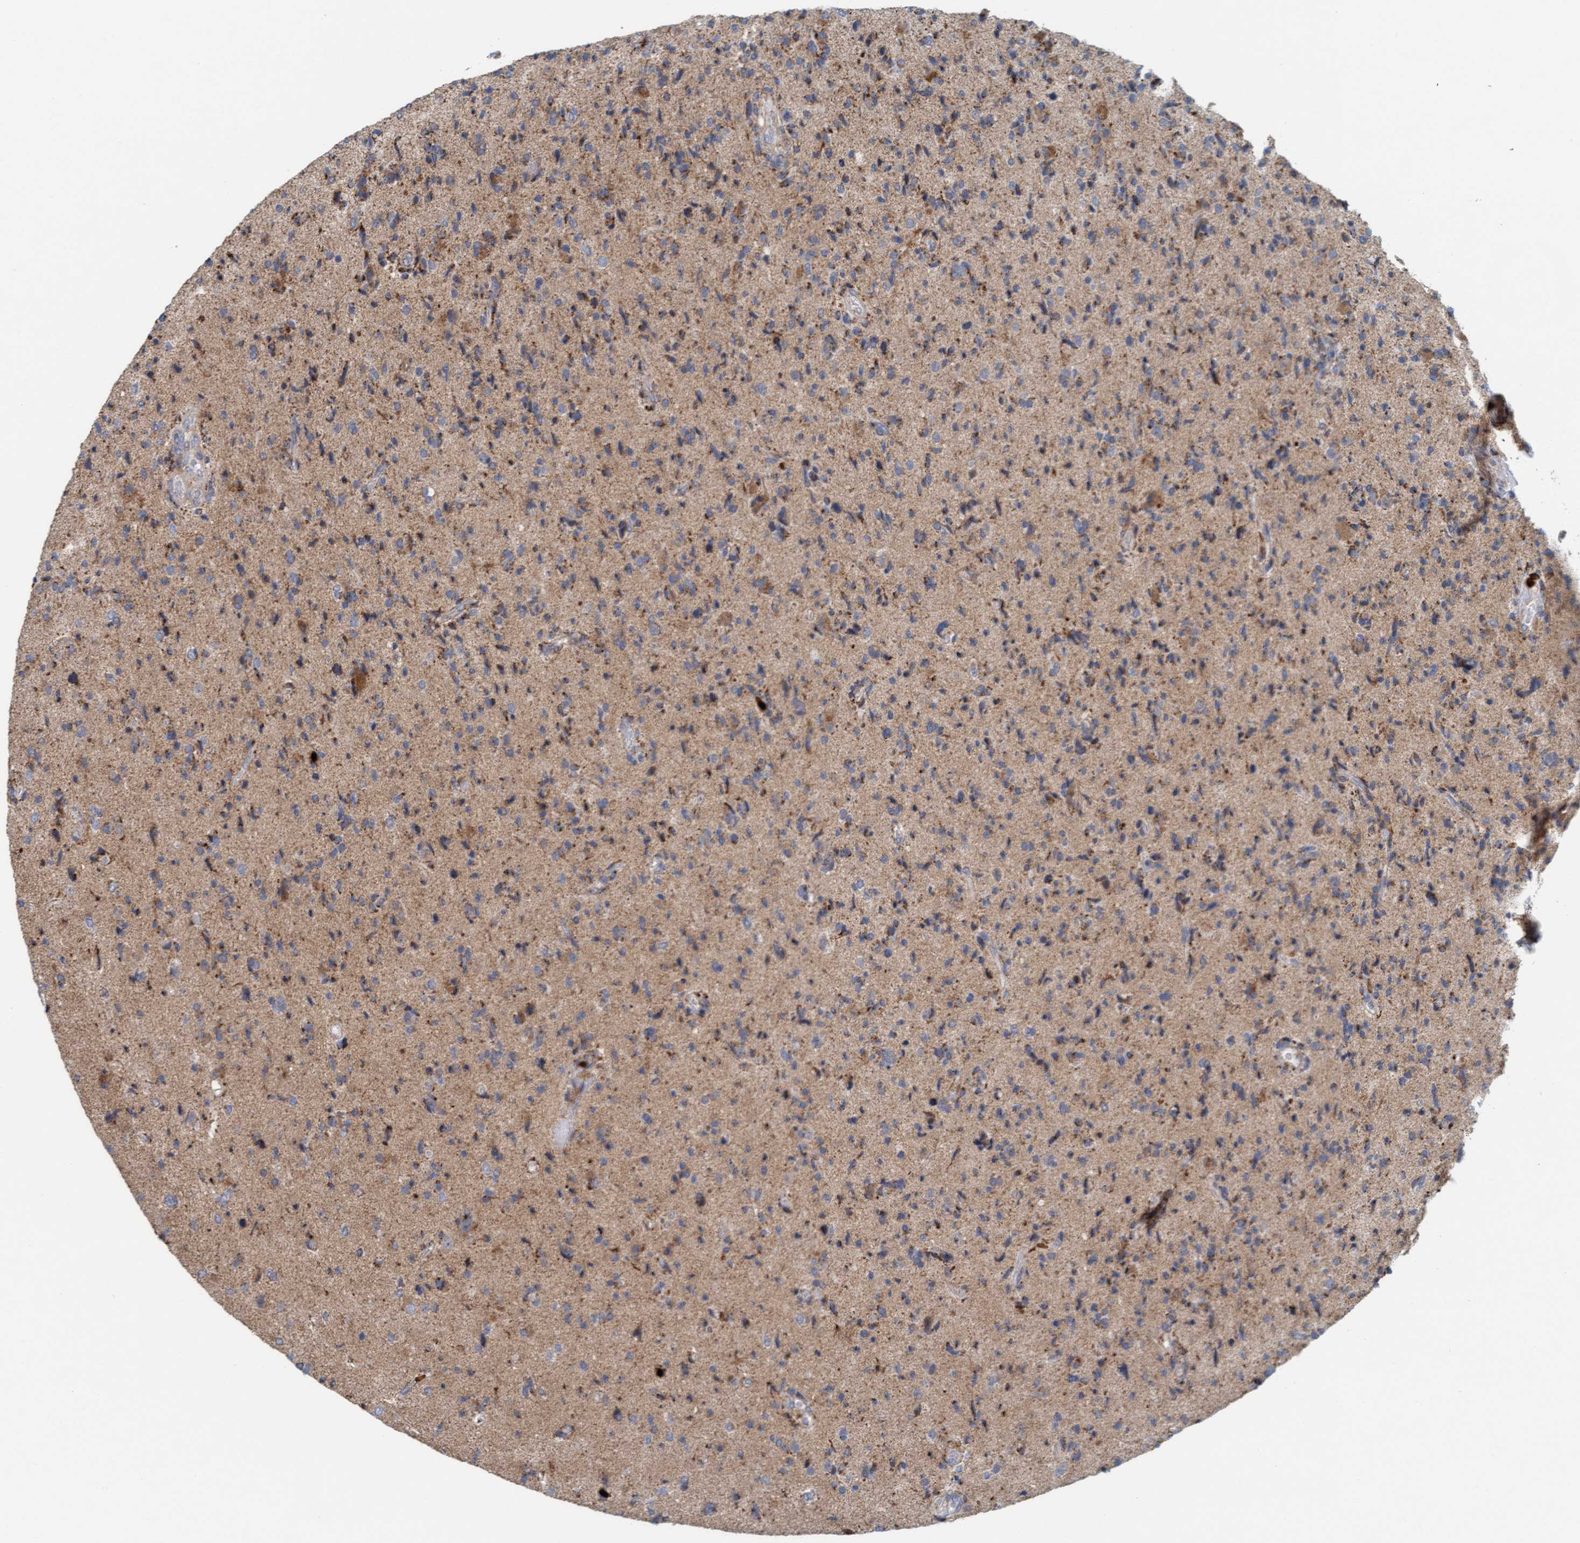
{"staining": {"intensity": "moderate", "quantity": "<25%", "location": "cytoplasmic/membranous"}, "tissue": "glioma", "cell_type": "Tumor cells", "image_type": "cancer", "snomed": [{"axis": "morphology", "description": "Glioma, malignant, High grade"}, {"axis": "topography", "description": "Brain"}], "caption": "Moderate cytoplasmic/membranous staining is appreciated in about <25% of tumor cells in malignant glioma (high-grade).", "gene": "B9D1", "patient": {"sex": "male", "age": 72}}